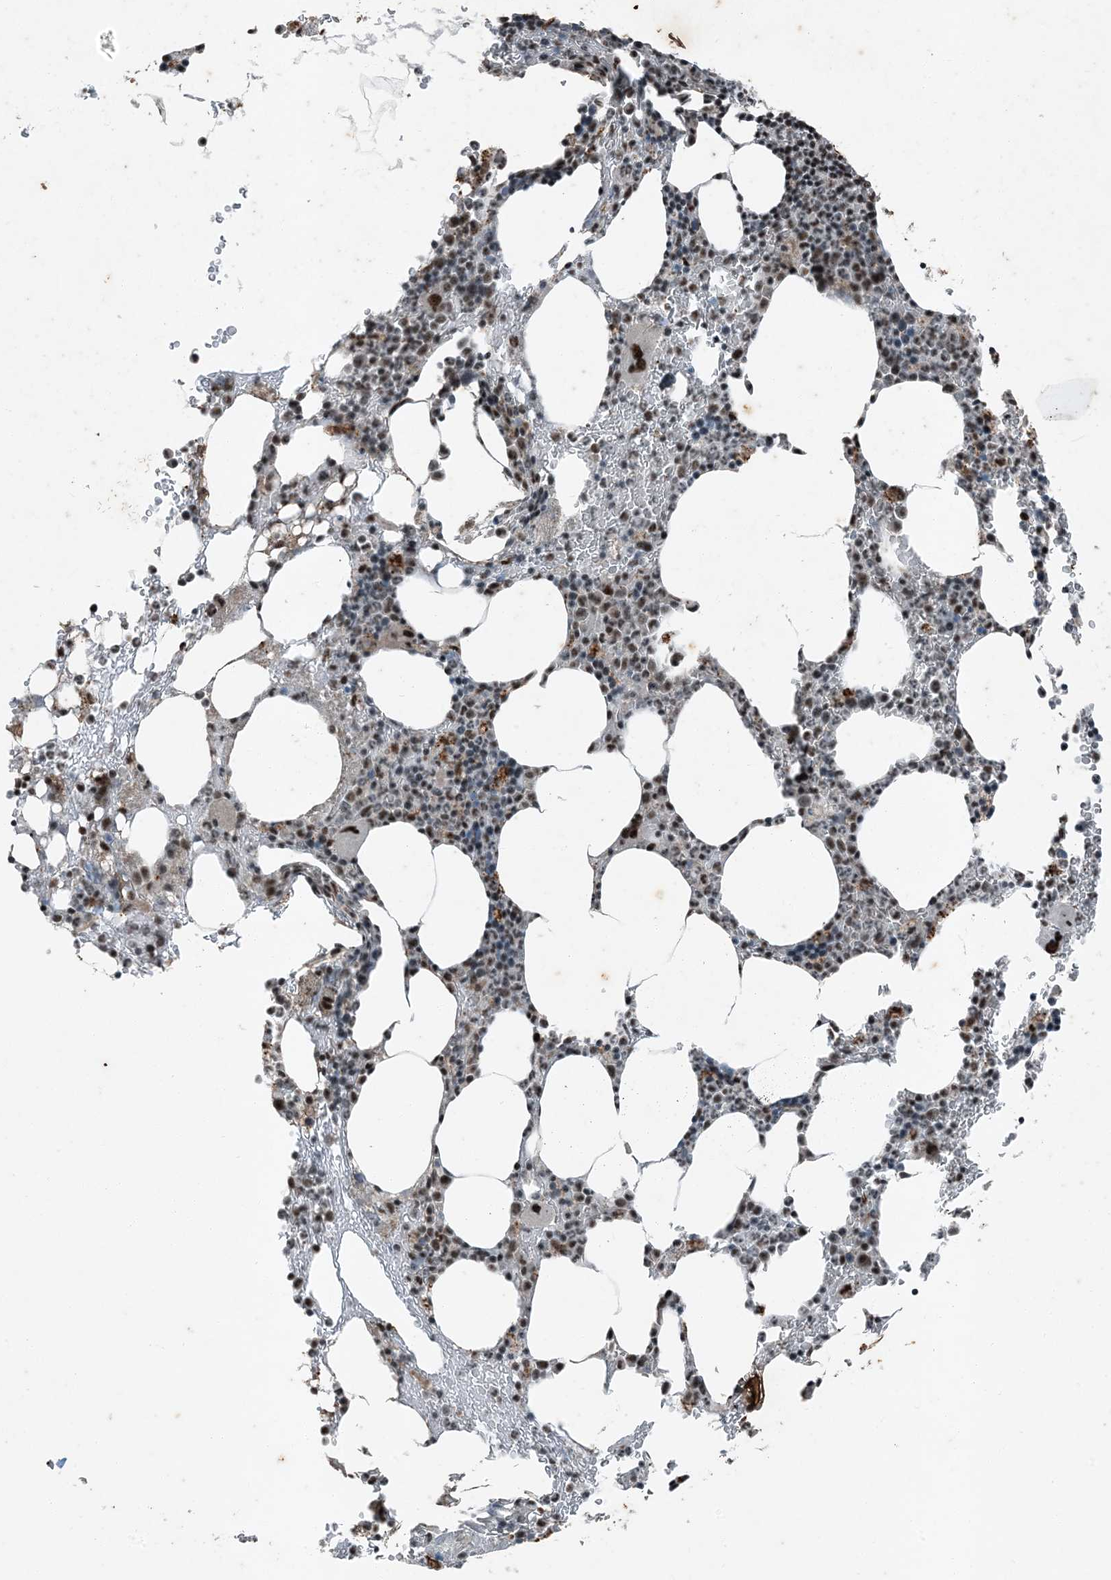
{"staining": {"intensity": "moderate", "quantity": "25%-75%", "location": "nuclear"}, "tissue": "bone marrow", "cell_type": "Hematopoietic cells", "image_type": "normal", "snomed": [{"axis": "morphology", "description": "Normal tissue, NOS"}, {"axis": "topography", "description": "Bone marrow"}], "caption": "This photomicrograph reveals IHC staining of normal human bone marrow, with medium moderate nuclear staining in about 25%-75% of hematopoietic cells.", "gene": "TADA2B", "patient": {"sex": "male"}}